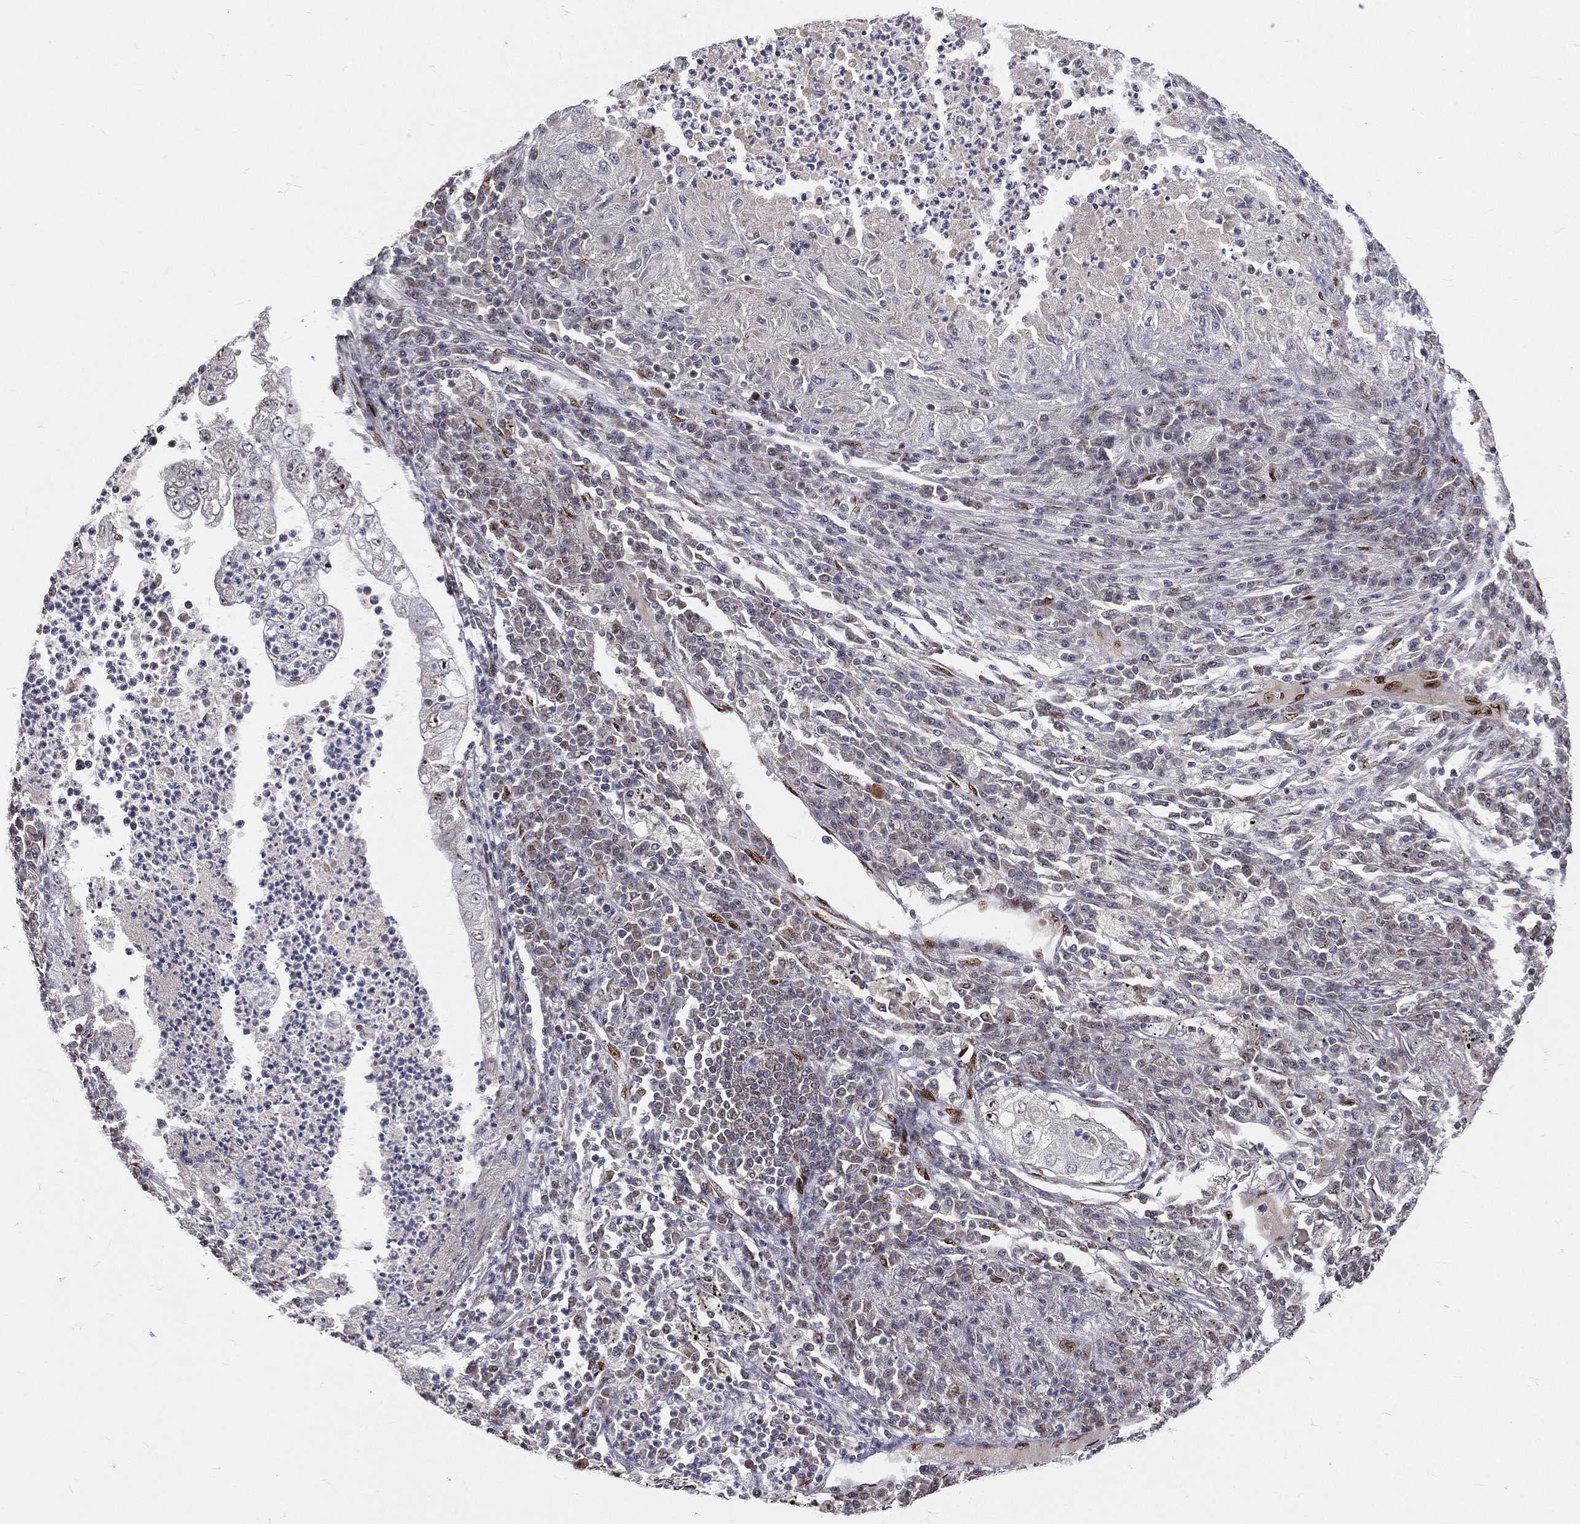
{"staining": {"intensity": "negative", "quantity": "none", "location": "none"}, "tissue": "lung cancer", "cell_type": "Tumor cells", "image_type": "cancer", "snomed": [{"axis": "morphology", "description": "Adenocarcinoma, NOS"}, {"axis": "topography", "description": "Lung"}], "caption": "Tumor cells are negative for brown protein staining in lung cancer. (DAB (3,3'-diaminobenzidine) immunohistochemistry (IHC) visualized using brightfield microscopy, high magnification).", "gene": "ZEB1", "patient": {"sex": "female", "age": 73}}